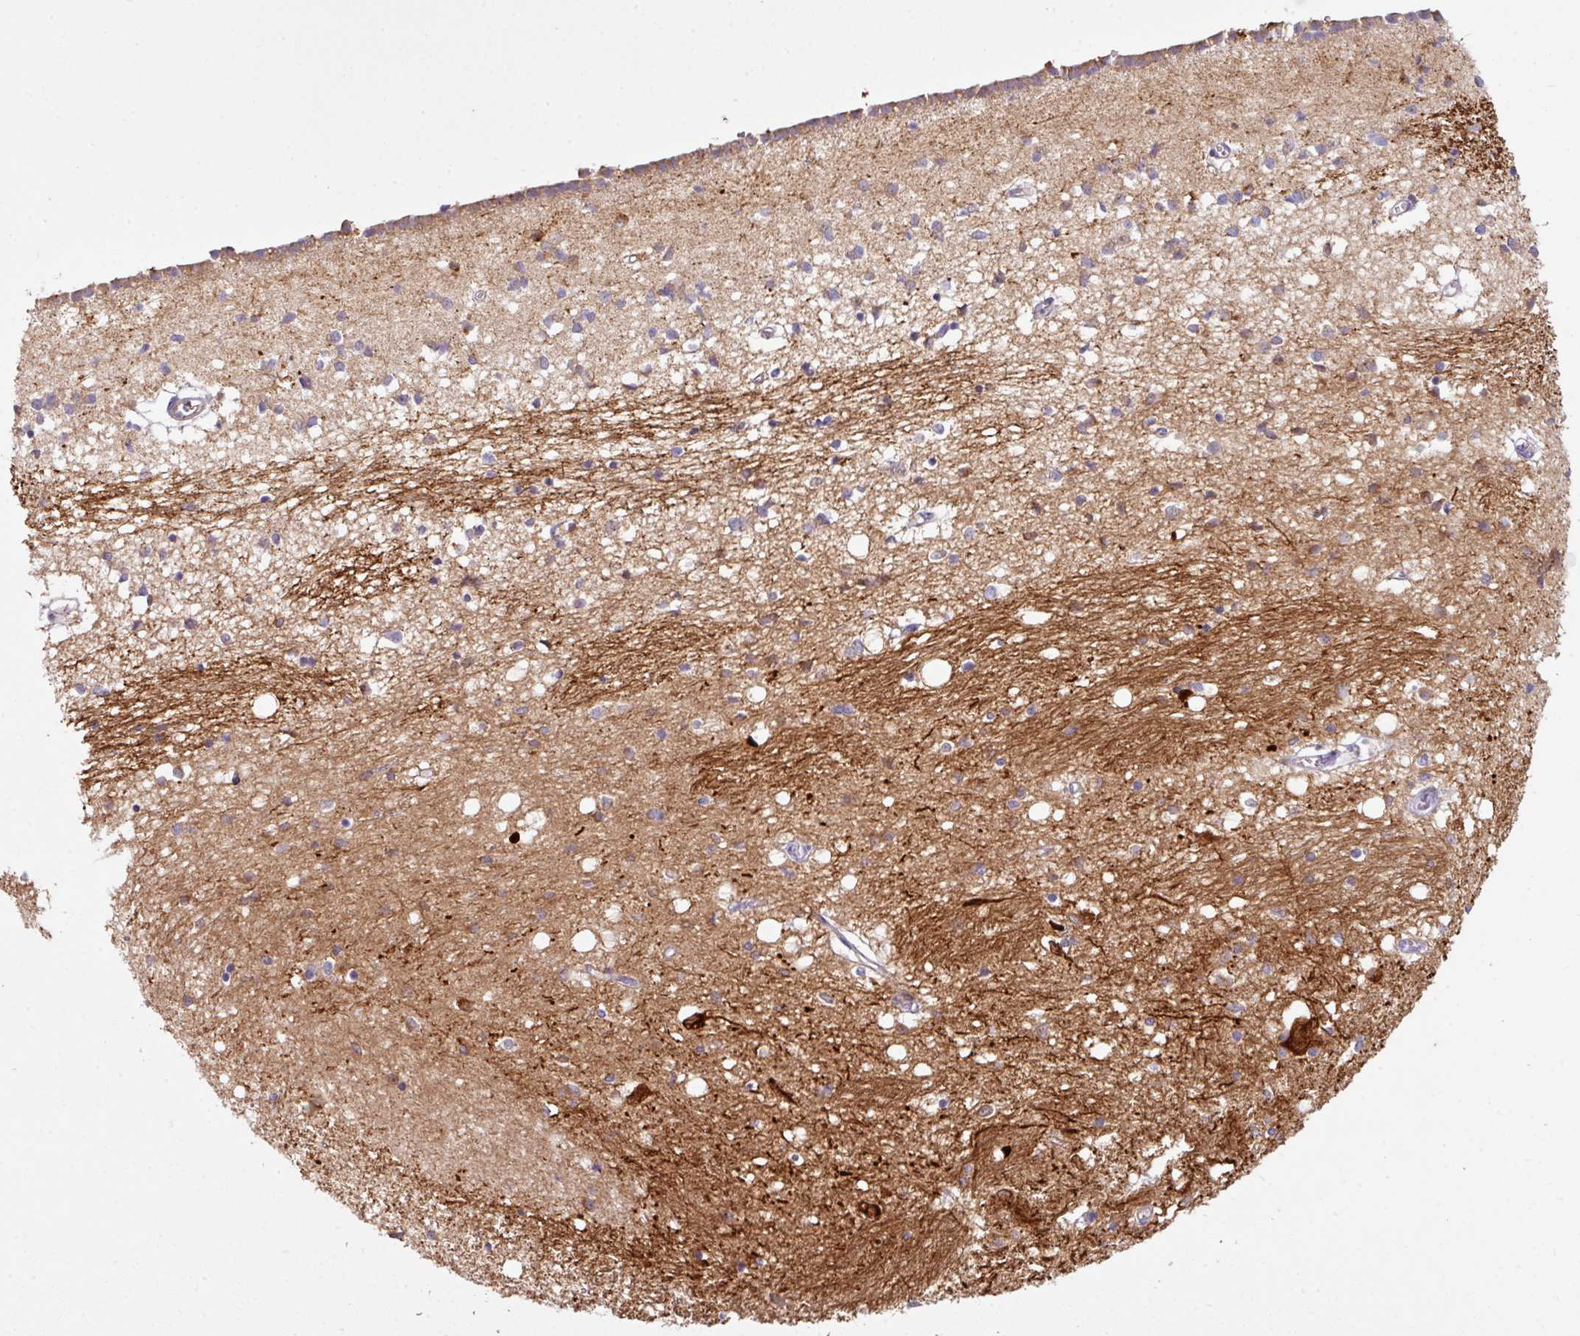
{"staining": {"intensity": "weak", "quantity": "<25%", "location": "cytoplasmic/membranous"}, "tissue": "caudate", "cell_type": "Glial cells", "image_type": "normal", "snomed": [{"axis": "morphology", "description": "Normal tissue, NOS"}, {"axis": "topography", "description": "Lateral ventricle wall"}], "caption": "DAB immunohistochemical staining of benign caudate shows no significant expression in glial cells.", "gene": "CAMK2A", "patient": {"sex": "male", "age": 70}}